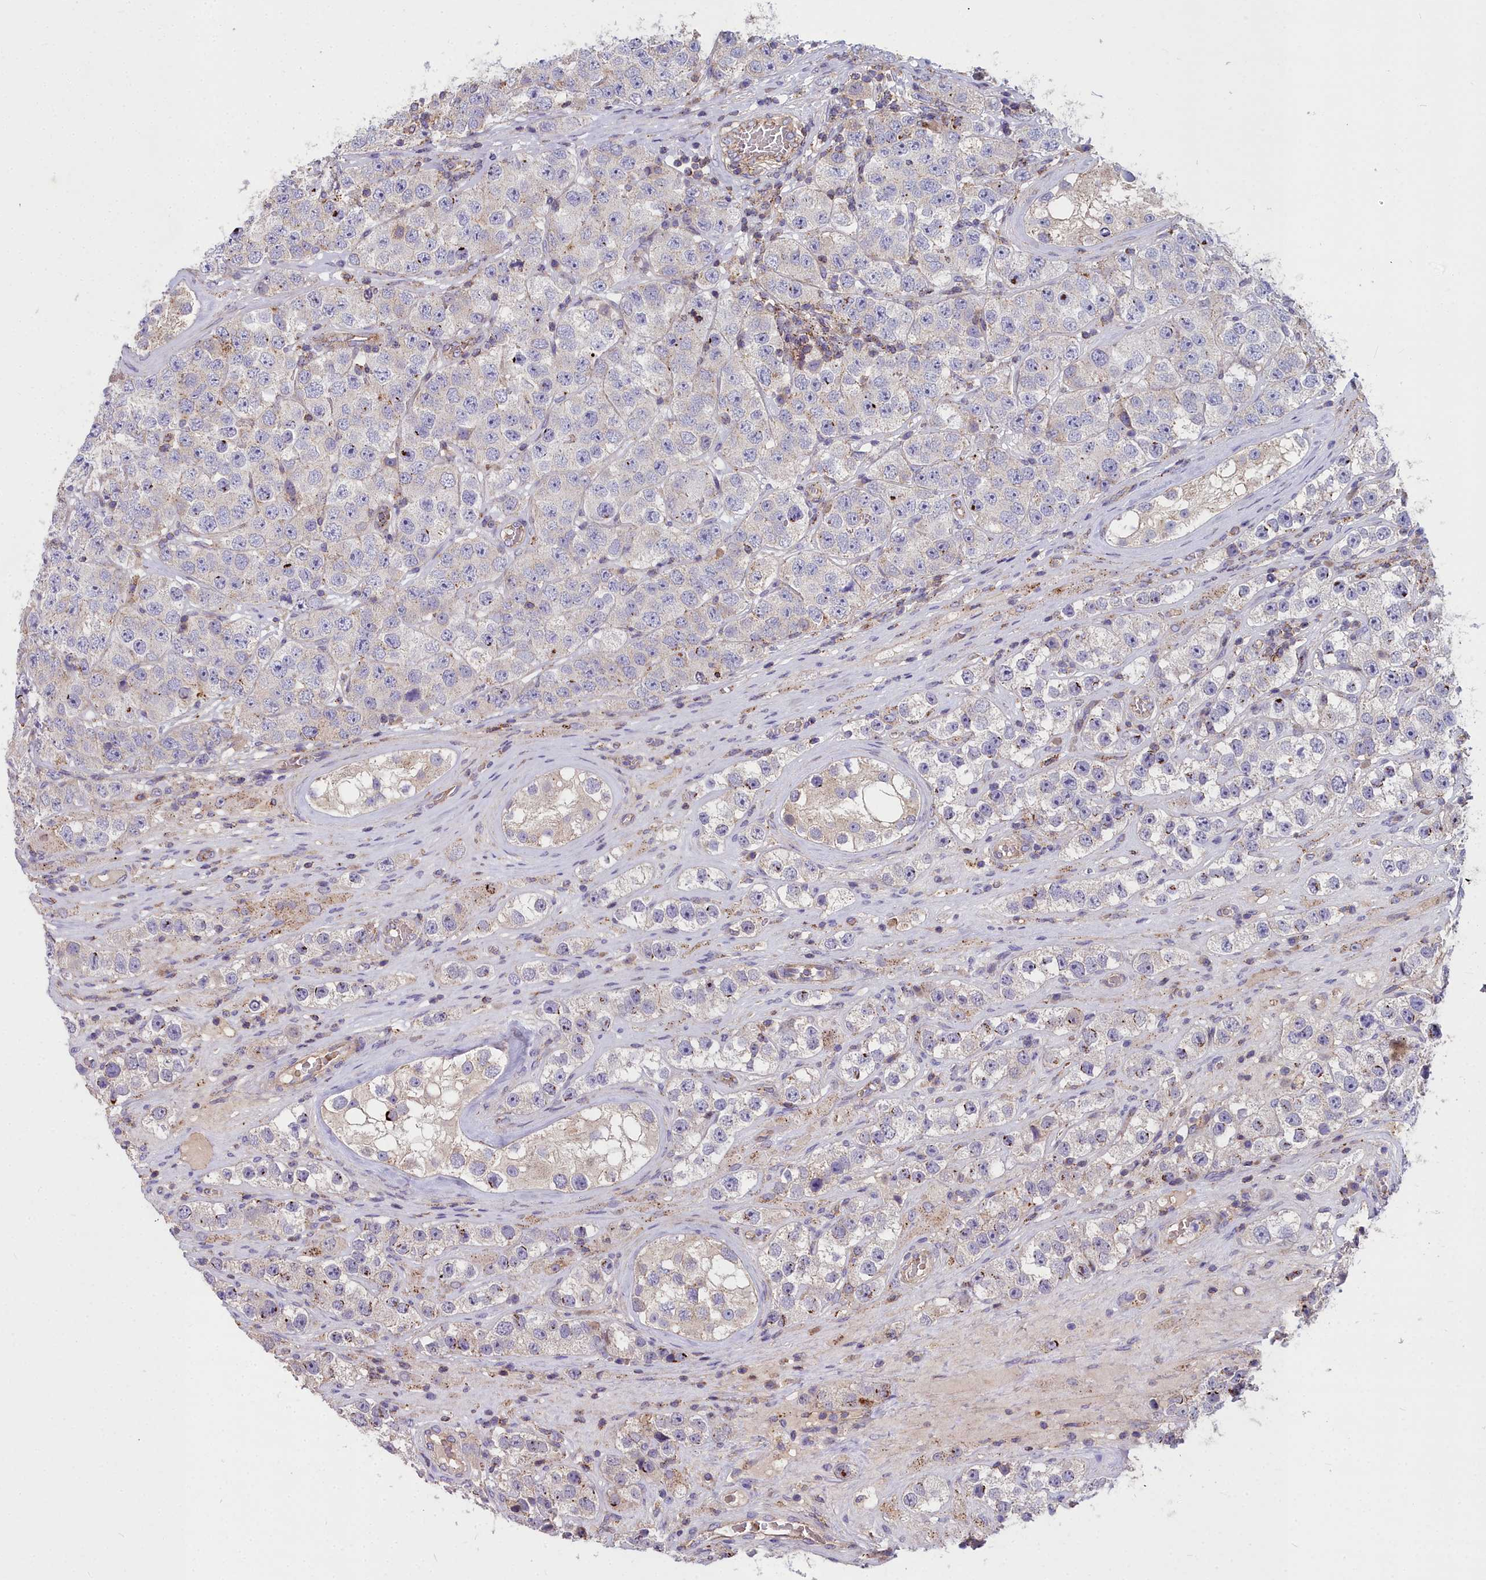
{"staining": {"intensity": "negative", "quantity": "none", "location": "none"}, "tissue": "testis cancer", "cell_type": "Tumor cells", "image_type": "cancer", "snomed": [{"axis": "morphology", "description": "Seminoma, NOS"}, {"axis": "topography", "description": "Testis"}], "caption": "Human testis cancer stained for a protein using immunohistochemistry (IHC) reveals no expression in tumor cells.", "gene": "FRMPD1", "patient": {"sex": "male", "age": 28}}